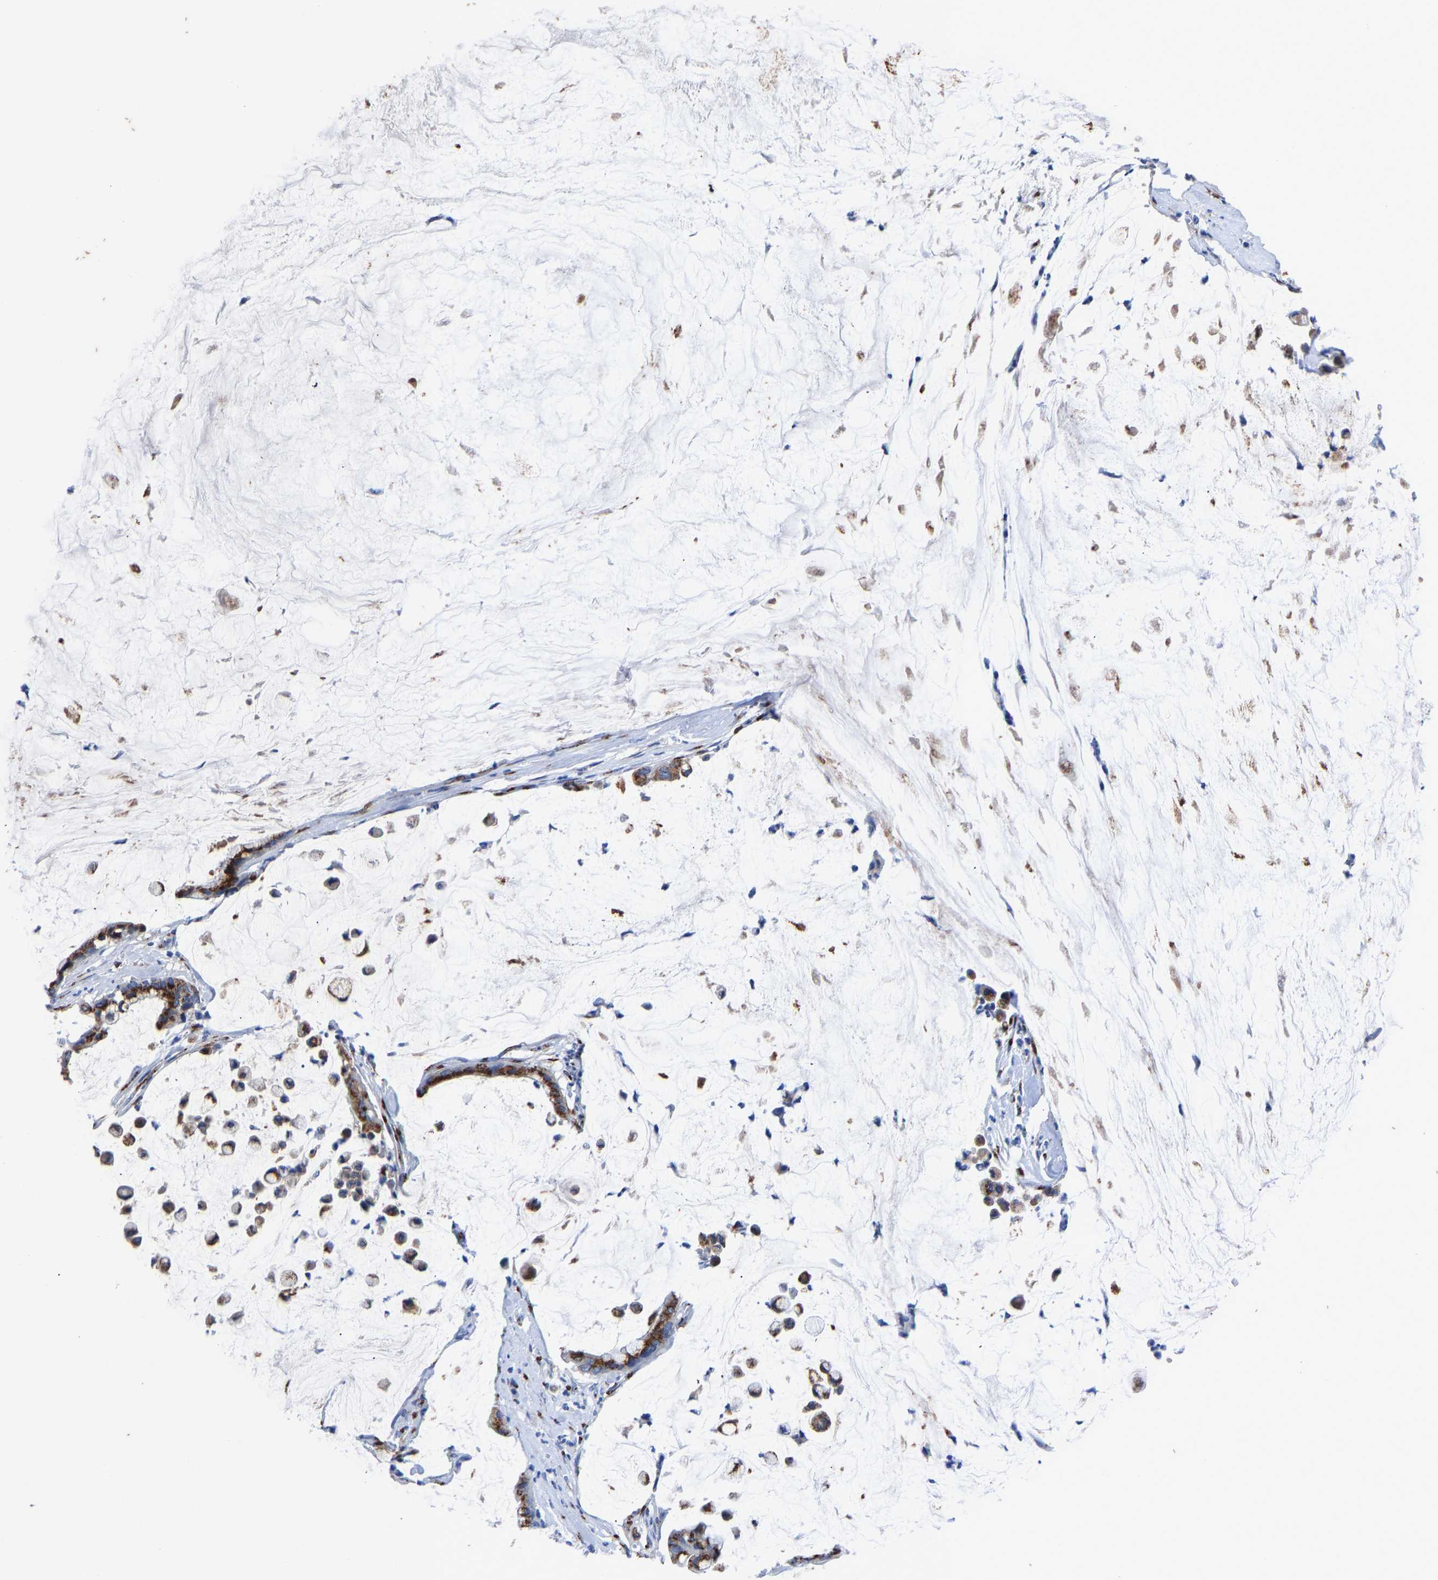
{"staining": {"intensity": "moderate", "quantity": ">75%", "location": "cytoplasmic/membranous"}, "tissue": "pancreatic cancer", "cell_type": "Tumor cells", "image_type": "cancer", "snomed": [{"axis": "morphology", "description": "Adenocarcinoma, NOS"}, {"axis": "topography", "description": "Pancreas"}], "caption": "Immunohistochemical staining of pancreatic adenocarcinoma displays moderate cytoplasmic/membranous protein staining in about >75% of tumor cells.", "gene": "TMEM87A", "patient": {"sex": "male", "age": 41}}